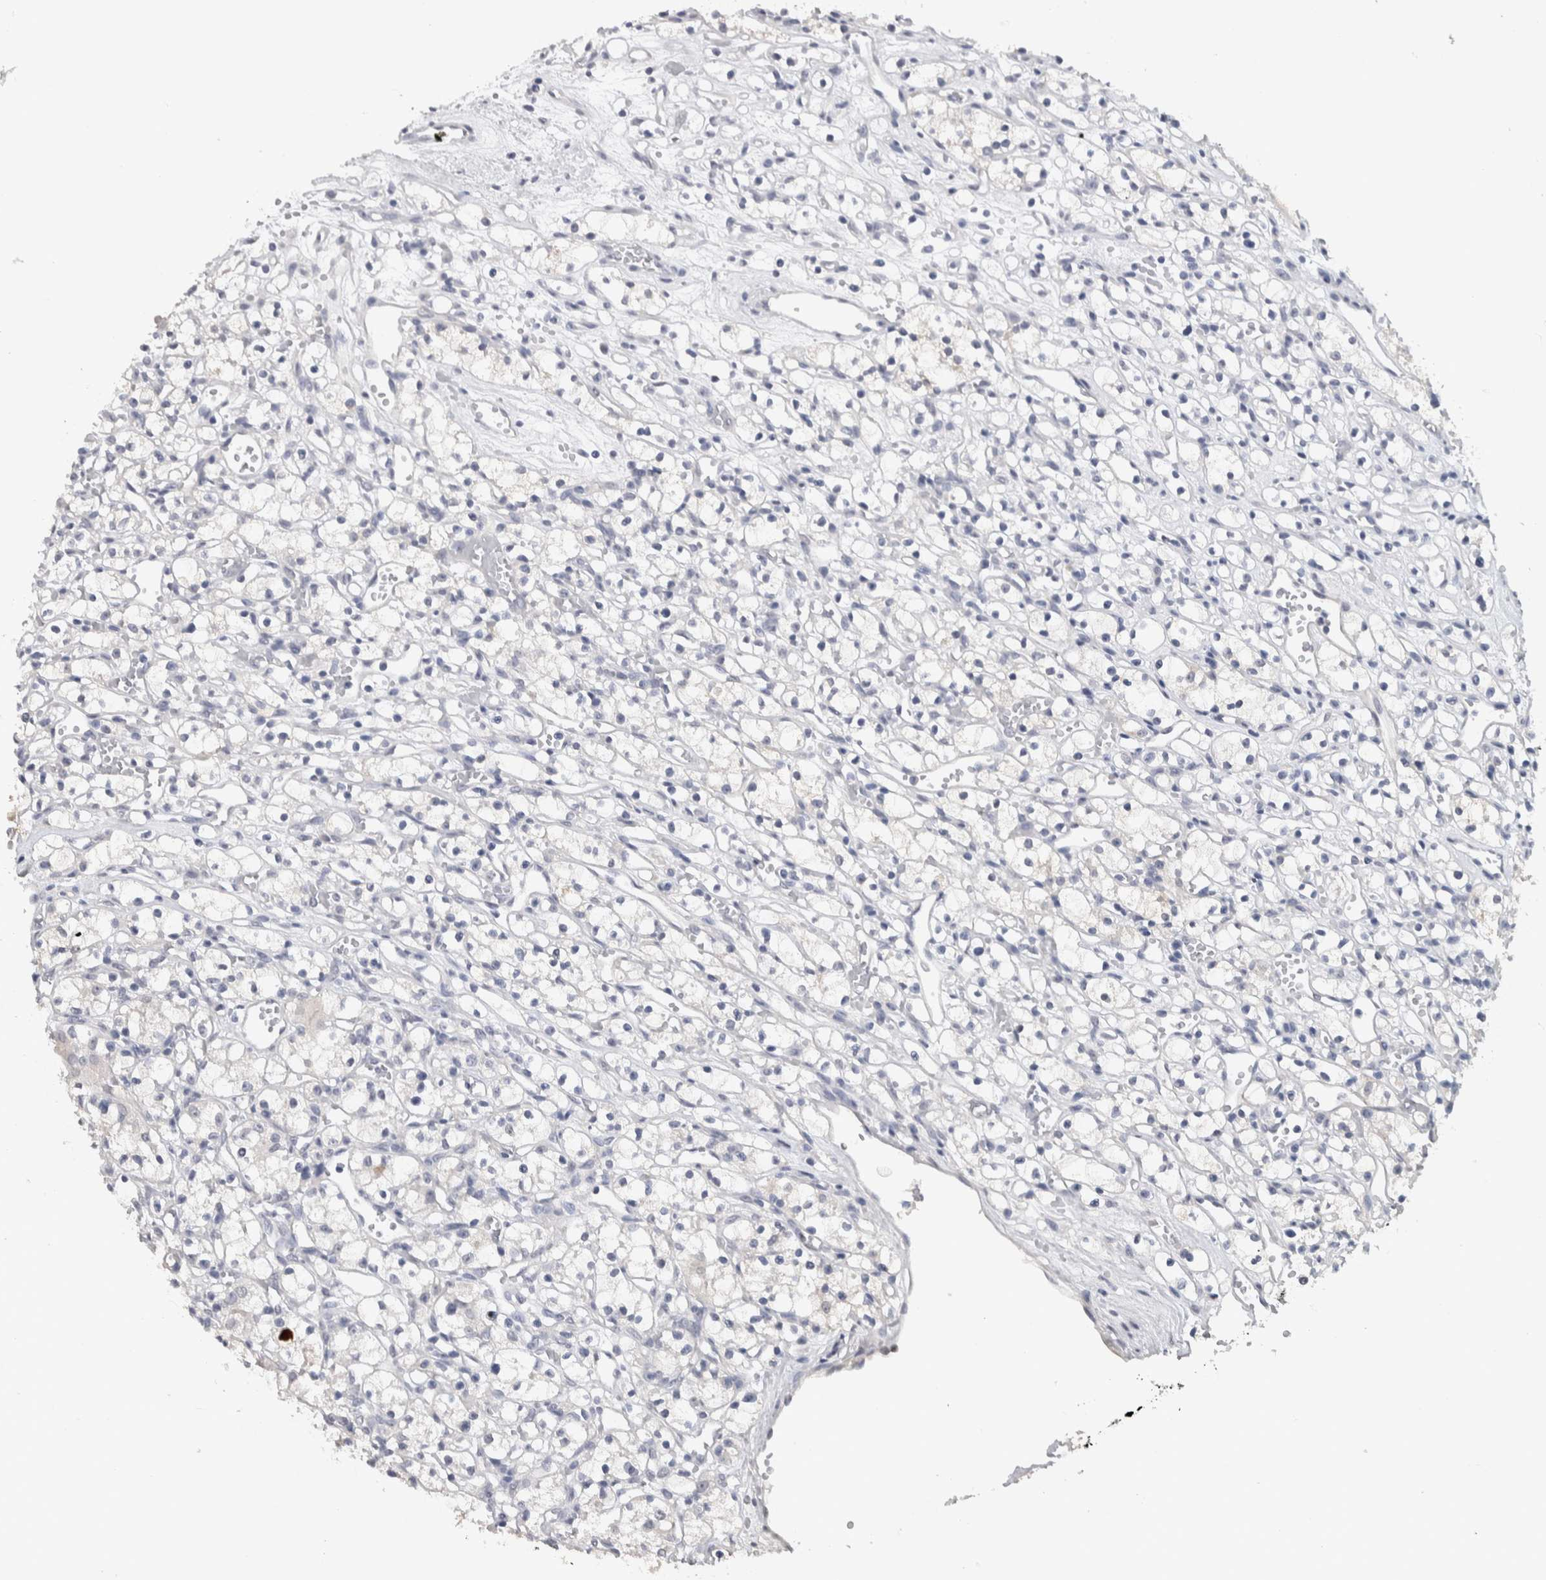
{"staining": {"intensity": "negative", "quantity": "none", "location": "none"}, "tissue": "renal cancer", "cell_type": "Tumor cells", "image_type": "cancer", "snomed": [{"axis": "morphology", "description": "Adenocarcinoma, NOS"}, {"axis": "topography", "description": "Kidney"}], "caption": "Renal cancer (adenocarcinoma) stained for a protein using immunohistochemistry (IHC) demonstrates no expression tumor cells.", "gene": "TMEM102", "patient": {"sex": "female", "age": 59}}